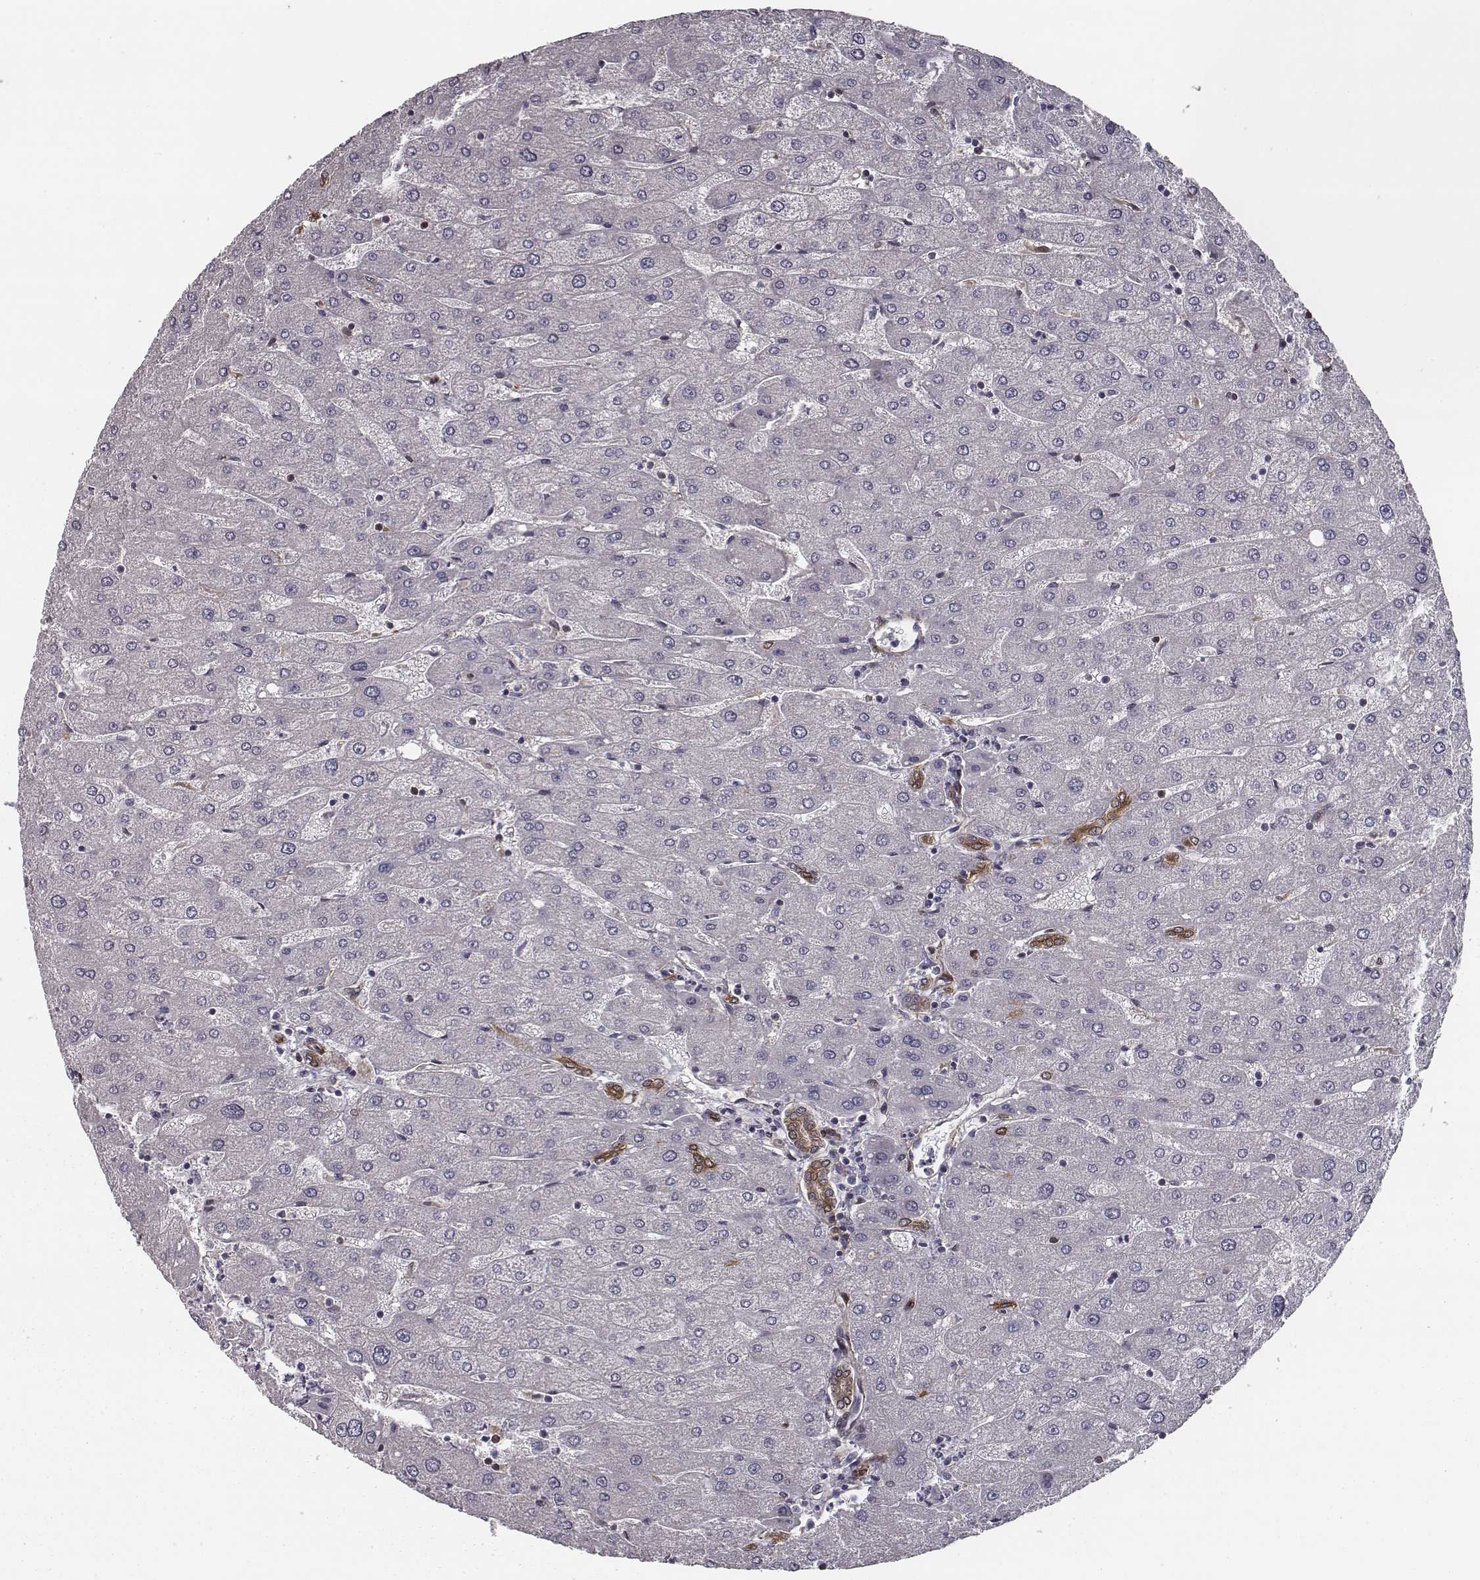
{"staining": {"intensity": "strong", "quantity": ">75%", "location": "cytoplasmic/membranous"}, "tissue": "liver", "cell_type": "Cholangiocytes", "image_type": "normal", "snomed": [{"axis": "morphology", "description": "Normal tissue, NOS"}, {"axis": "topography", "description": "Liver"}], "caption": "Protein analysis of unremarkable liver reveals strong cytoplasmic/membranous positivity in about >75% of cholangiocytes.", "gene": "ISYNA1", "patient": {"sex": "male", "age": 67}}